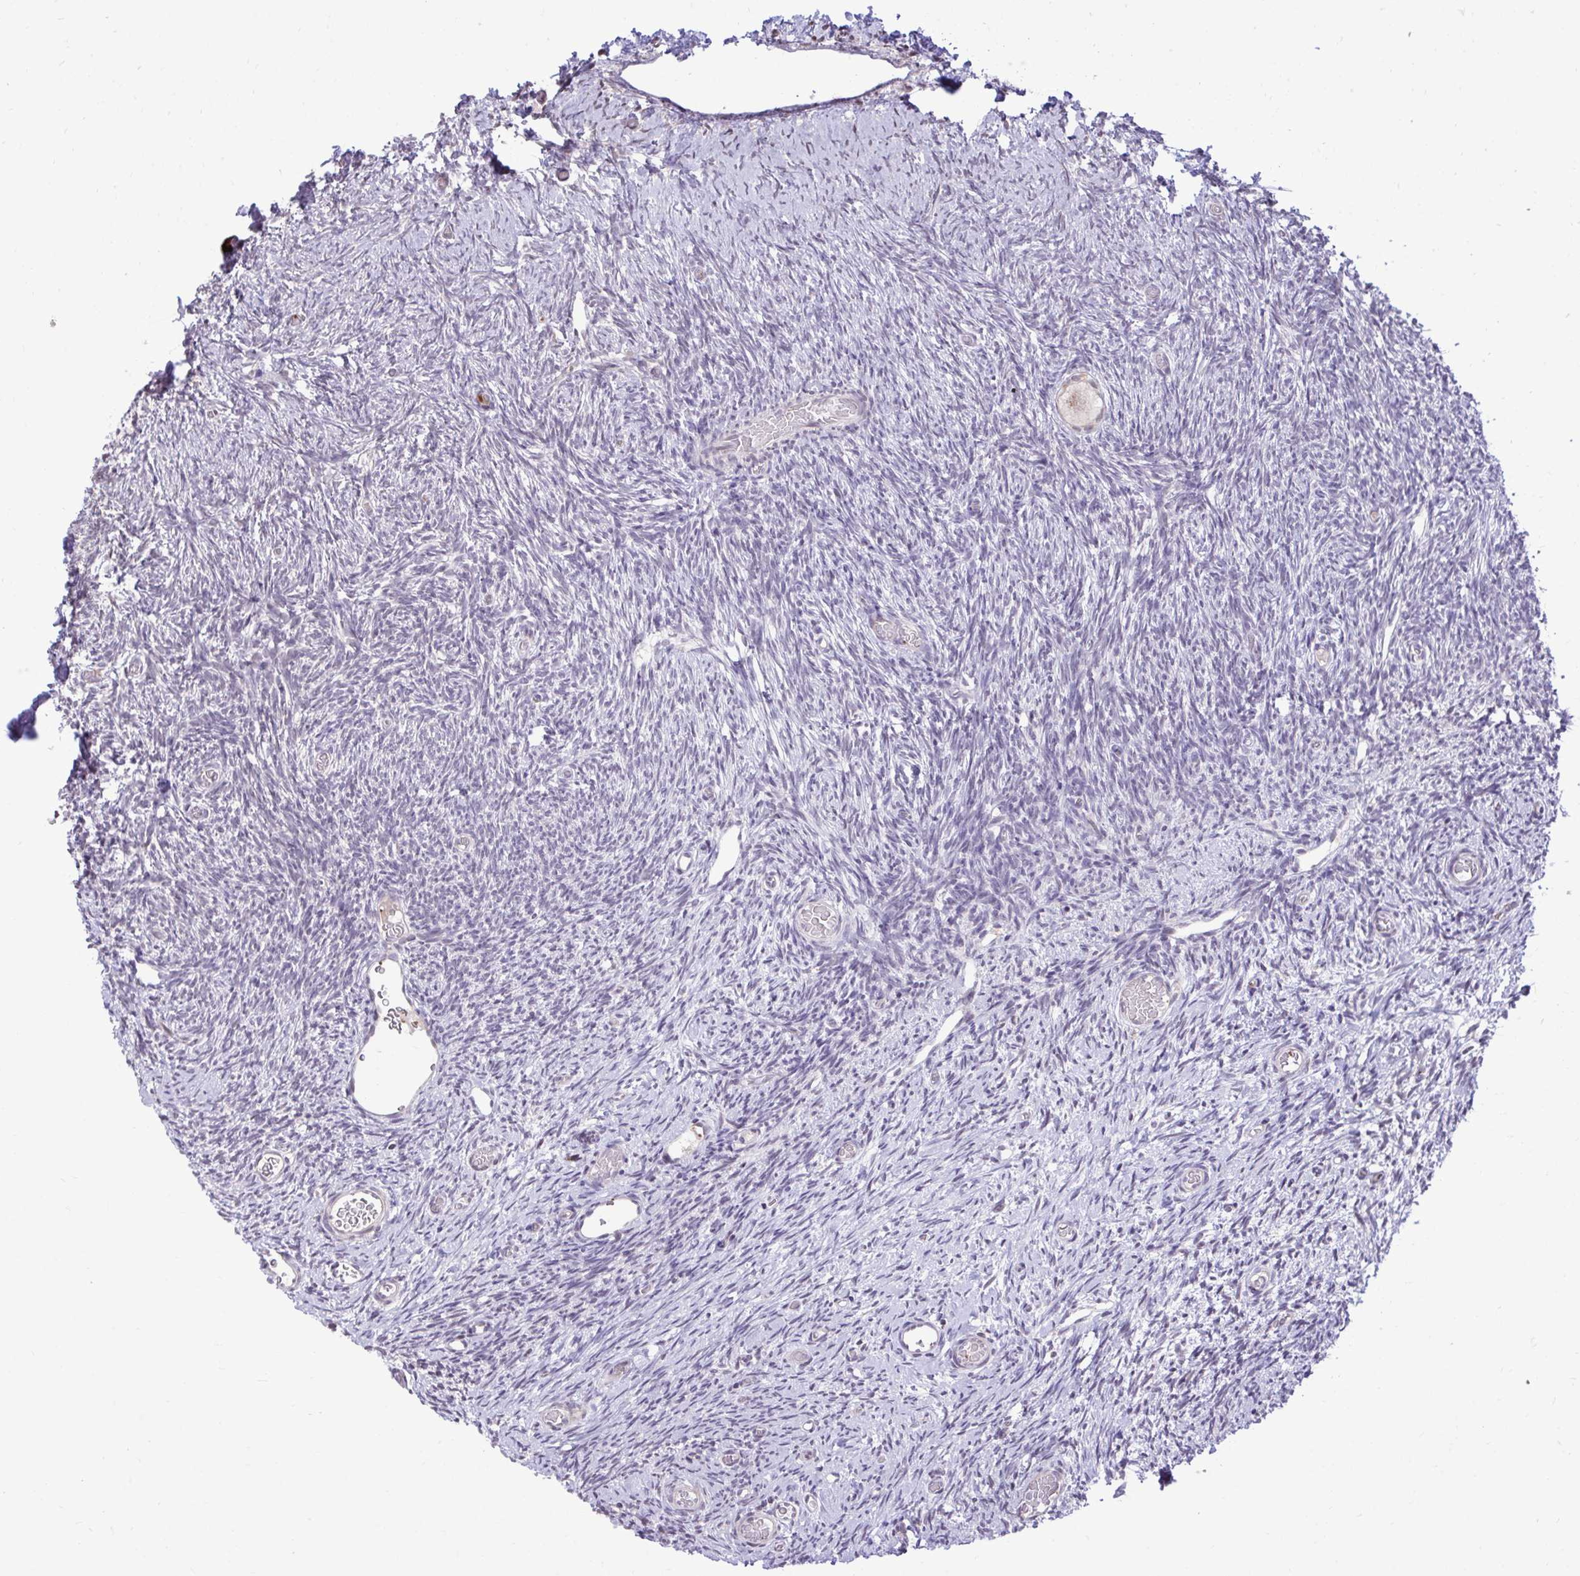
{"staining": {"intensity": "weak", "quantity": "25%-75%", "location": "cytoplasmic/membranous"}, "tissue": "ovary", "cell_type": "Follicle cells", "image_type": "normal", "snomed": [{"axis": "morphology", "description": "Normal tissue, NOS"}, {"axis": "topography", "description": "Ovary"}], "caption": "IHC of normal human ovary demonstrates low levels of weak cytoplasmic/membranous staining in about 25%-75% of follicle cells. The staining was performed using DAB, with brown indicating positive protein expression. Nuclei are stained blue with hematoxylin.", "gene": "METTL9", "patient": {"sex": "female", "age": 39}}